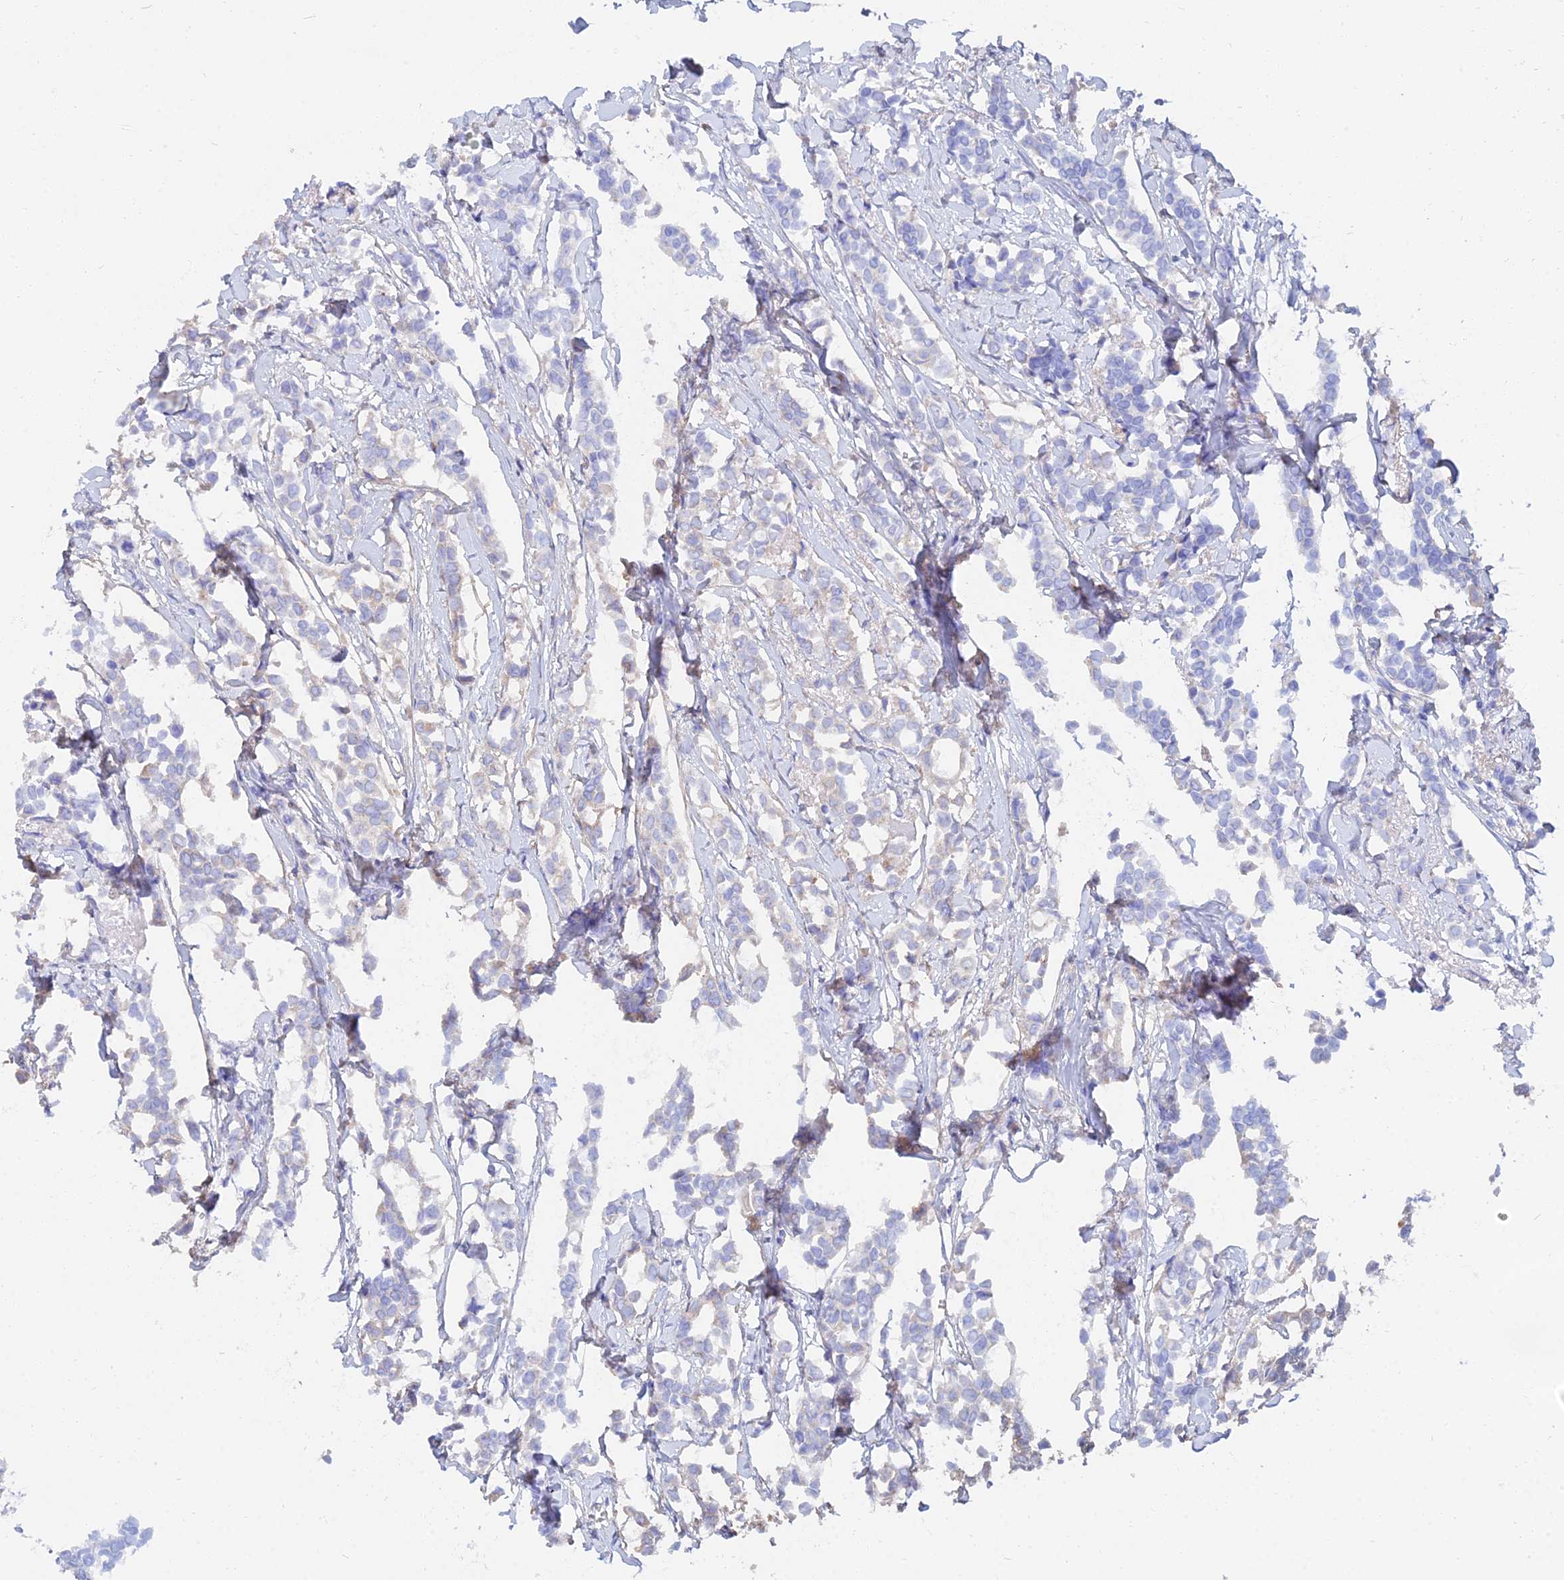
{"staining": {"intensity": "negative", "quantity": "none", "location": "none"}, "tissue": "breast cancer", "cell_type": "Tumor cells", "image_type": "cancer", "snomed": [{"axis": "morphology", "description": "Duct carcinoma"}, {"axis": "topography", "description": "Breast"}], "caption": "High power microscopy histopathology image of an immunohistochemistry (IHC) micrograph of invasive ductal carcinoma (breast), revealing no significant staining in tumor cells.", "gene": "TRIM43B", "patient": {"sex": "female", "age": 41}}